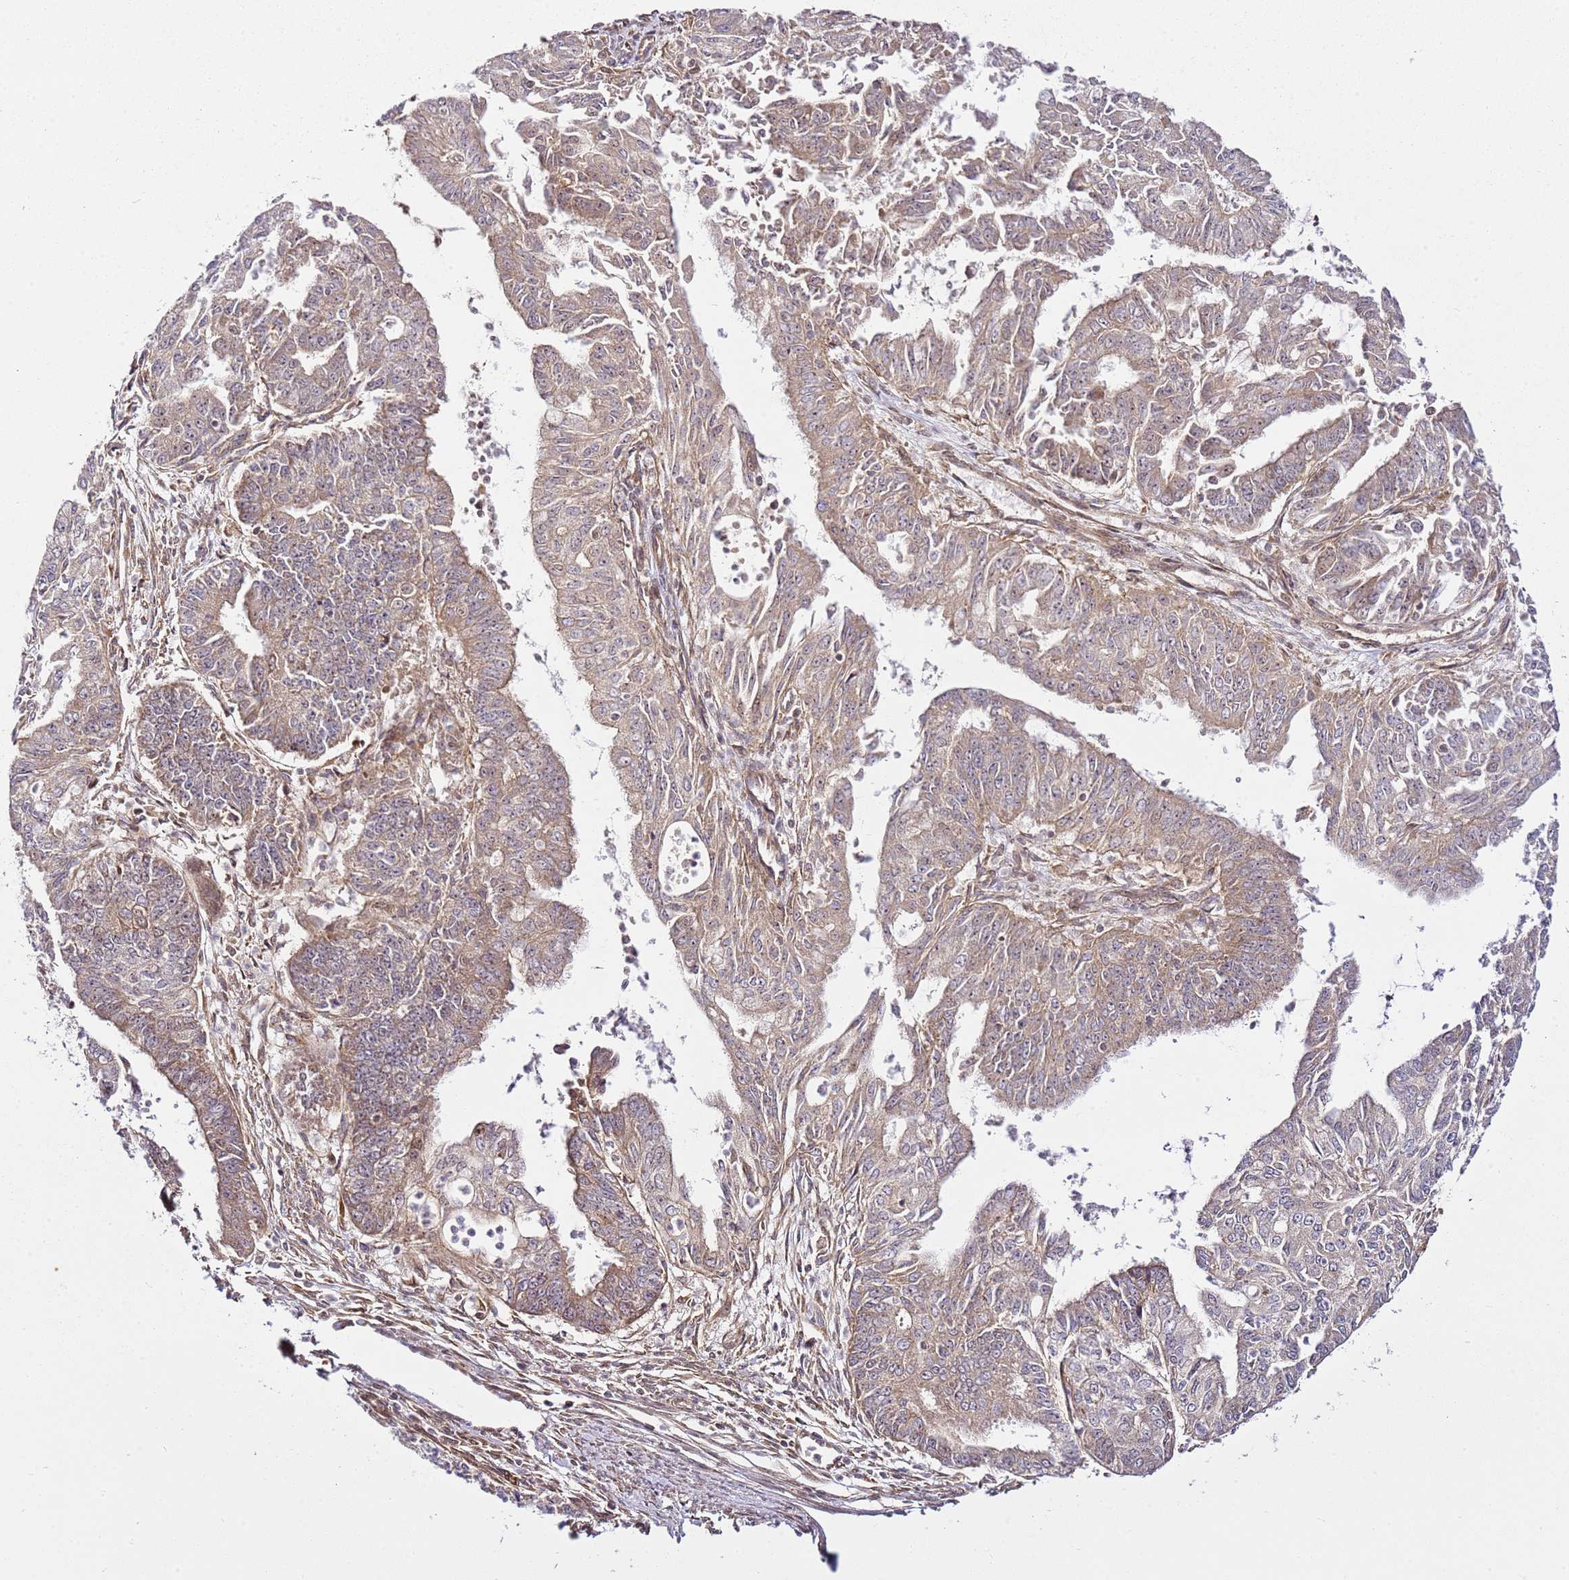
{"staining": {"intensity": "moderate", "quantity": ">75%", "location": "cytoplasmic/membranous"}, "tissue": "endometrial cancer", "cell_type": "Tumor cells", "image_type": "cancer", "snomed": [{"axis": "morphology", "description": "Adenocarcinoma, NOS"}, {"axis": "topography", "description": "Endometrium"}], "caption": "Moderate cytoplasmic/membranous protein expression is appreciated in approximately >75% of tumor cells in endometrial cancer.", "gene": "RASA3", "patient": {"sex": "female", "age": 73}}